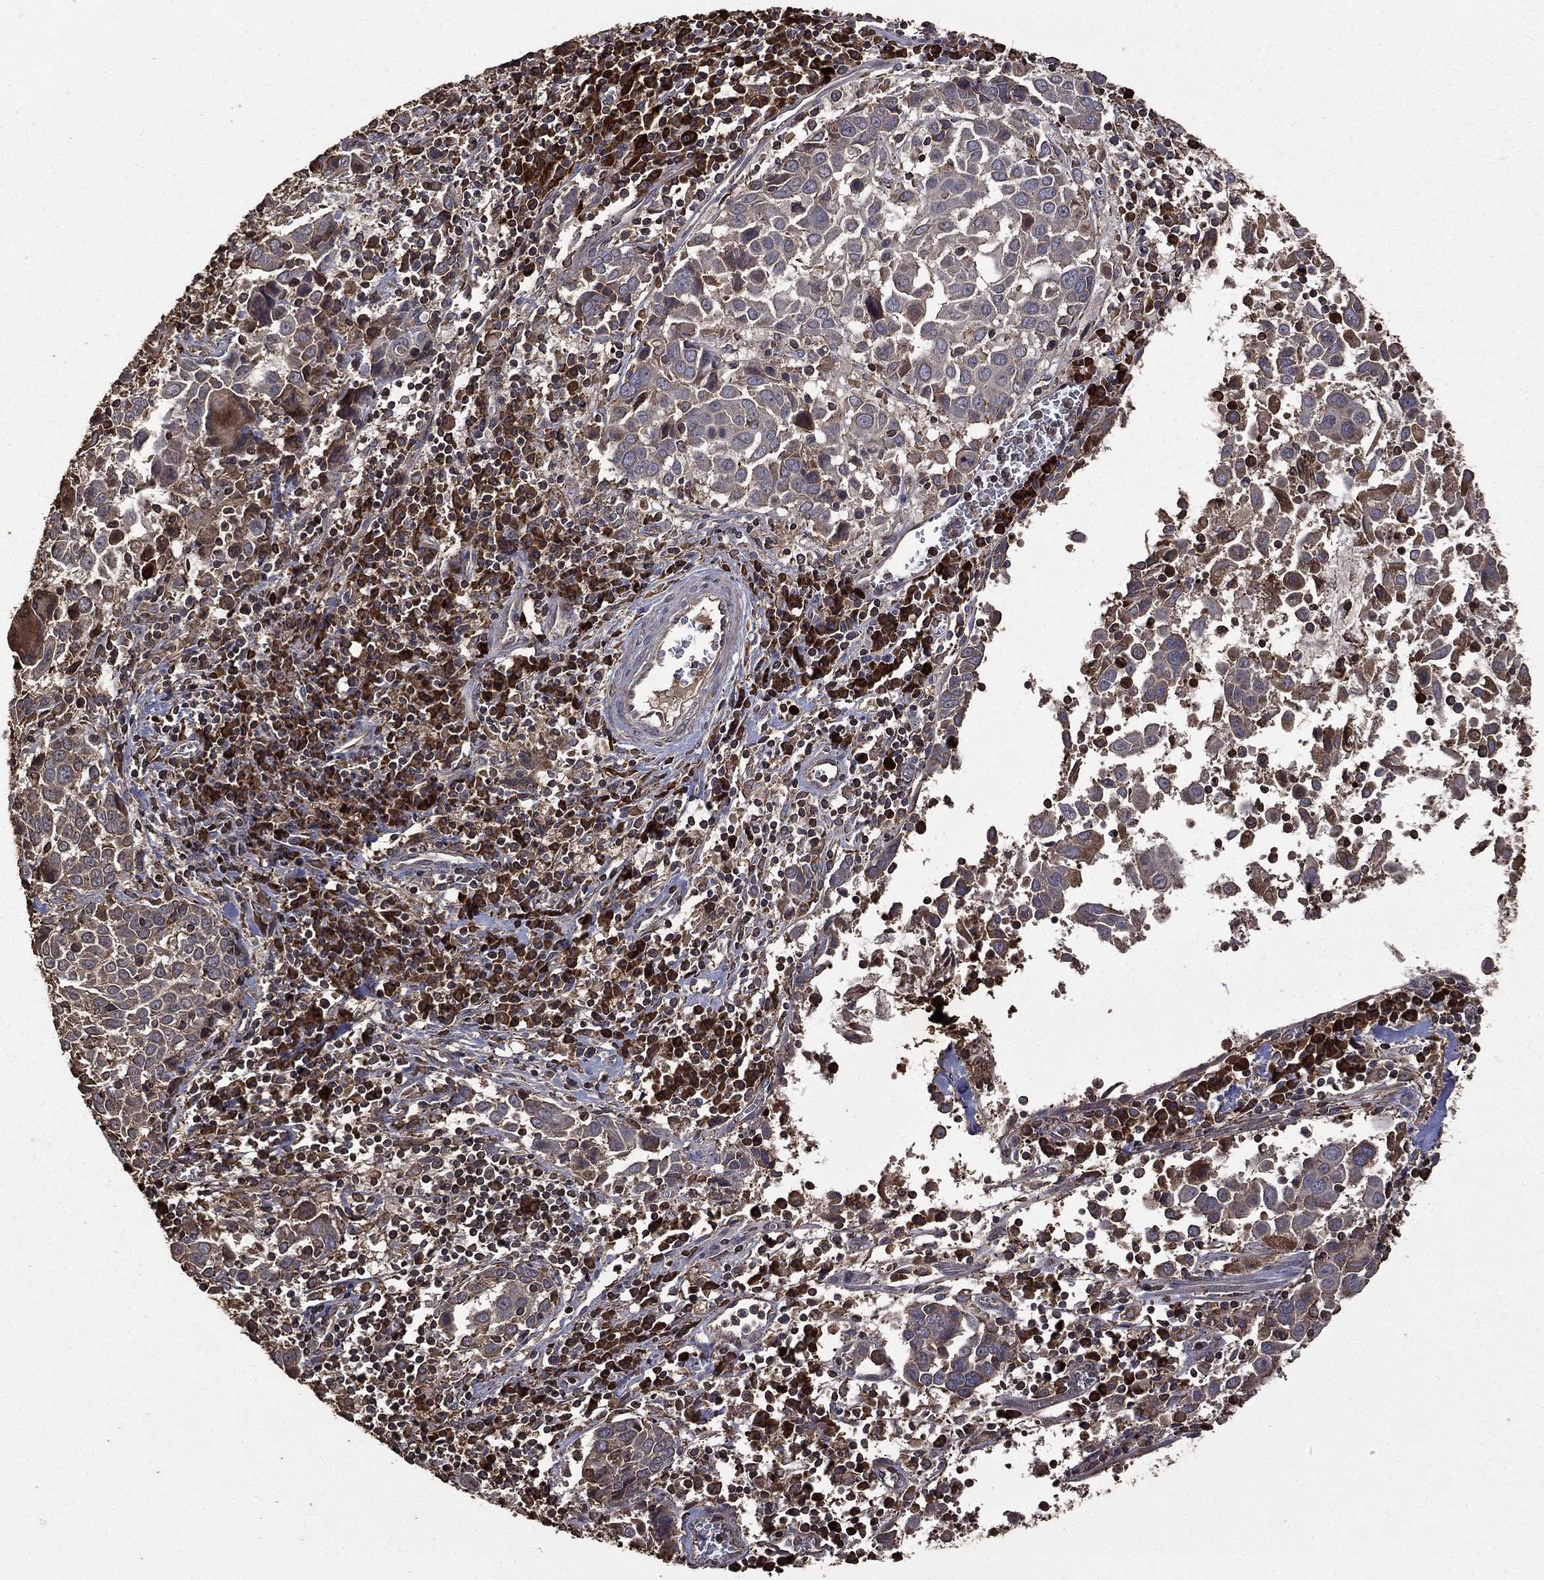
{"staining": {"intensity": "moderate", "quantity": "<25%", "location": "cytoplasmic/membranous"}, "tissue": "lung cancer", "cell_type": "Tumor cells", "image_type": "cancer", "snomed": [{"axis": "morphology", "description": "Squamous cell carcinoma, NOS"}, {"axis": "topography", "description": "Lung"}], "caption": "Protein expression analysis of squamous cell carcinoma (lung) exhibits moderate cytoplasmic/membranous expression in about <25% of tumor cells.", "gene": "METTL27", "patient": {"sex": "male", "age": 57}}